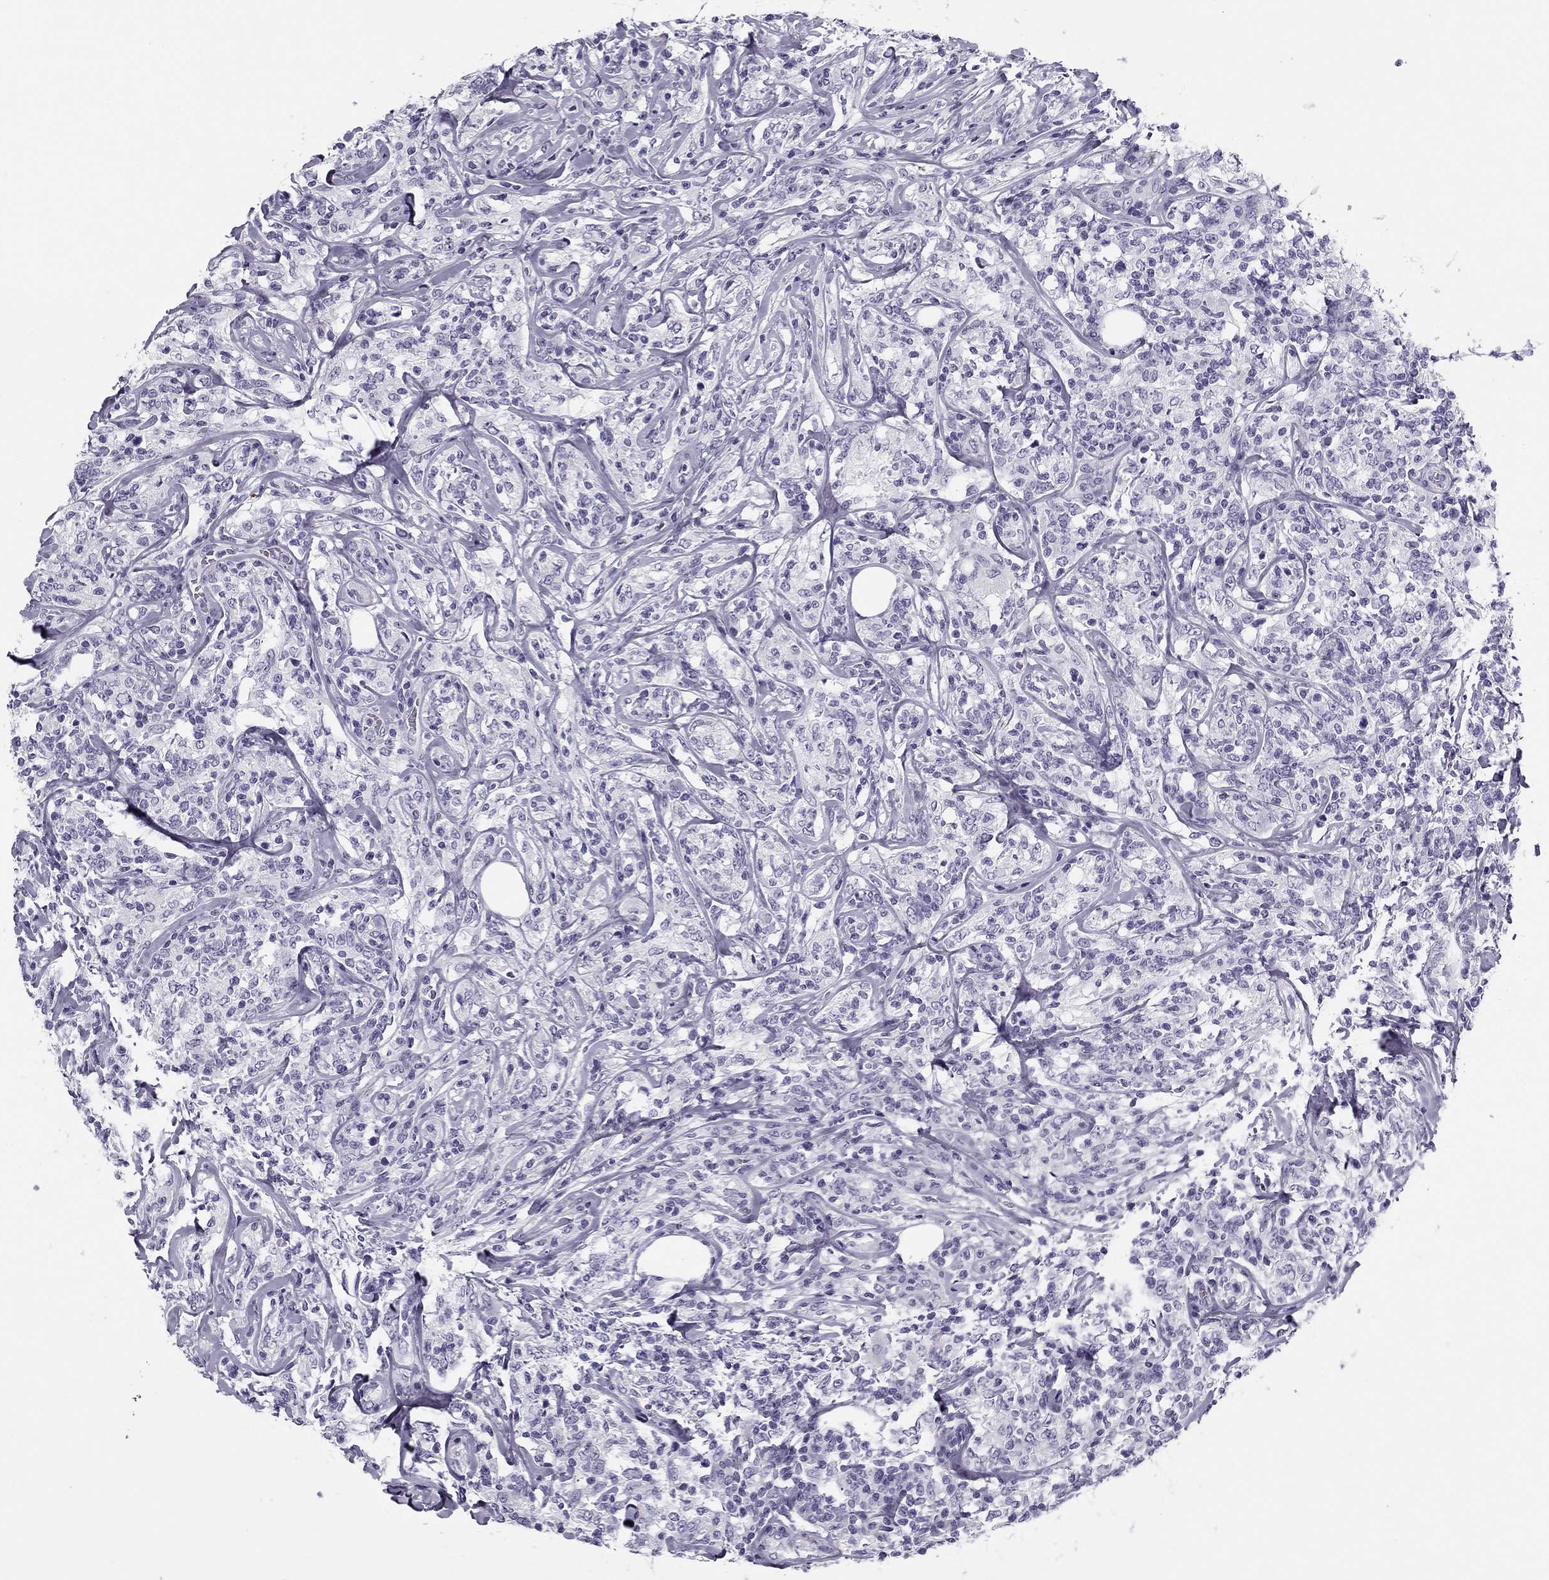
{"staining": {"intensity": "negative", "quantity": "none", "location": "none"}, "tissue": "lymphoma", "cell_type": "Tumor cells", "image_type": "cancer", "snomed": [{"axis": "morphology", "description": "Malignant lymphoma, non-Hodgkin's type, High grade"}, {"axis": "topography", "description": "Lymph node"}], "caption": "IHC micrograph of neoplastic tissue: high-grade malignant lymphoma, non-Hodgkin's type stained with DAB reveals no significant protein expression in tumor cells.", "gene": "MC5R", "patient": {"sex": "female", "age": 84}}